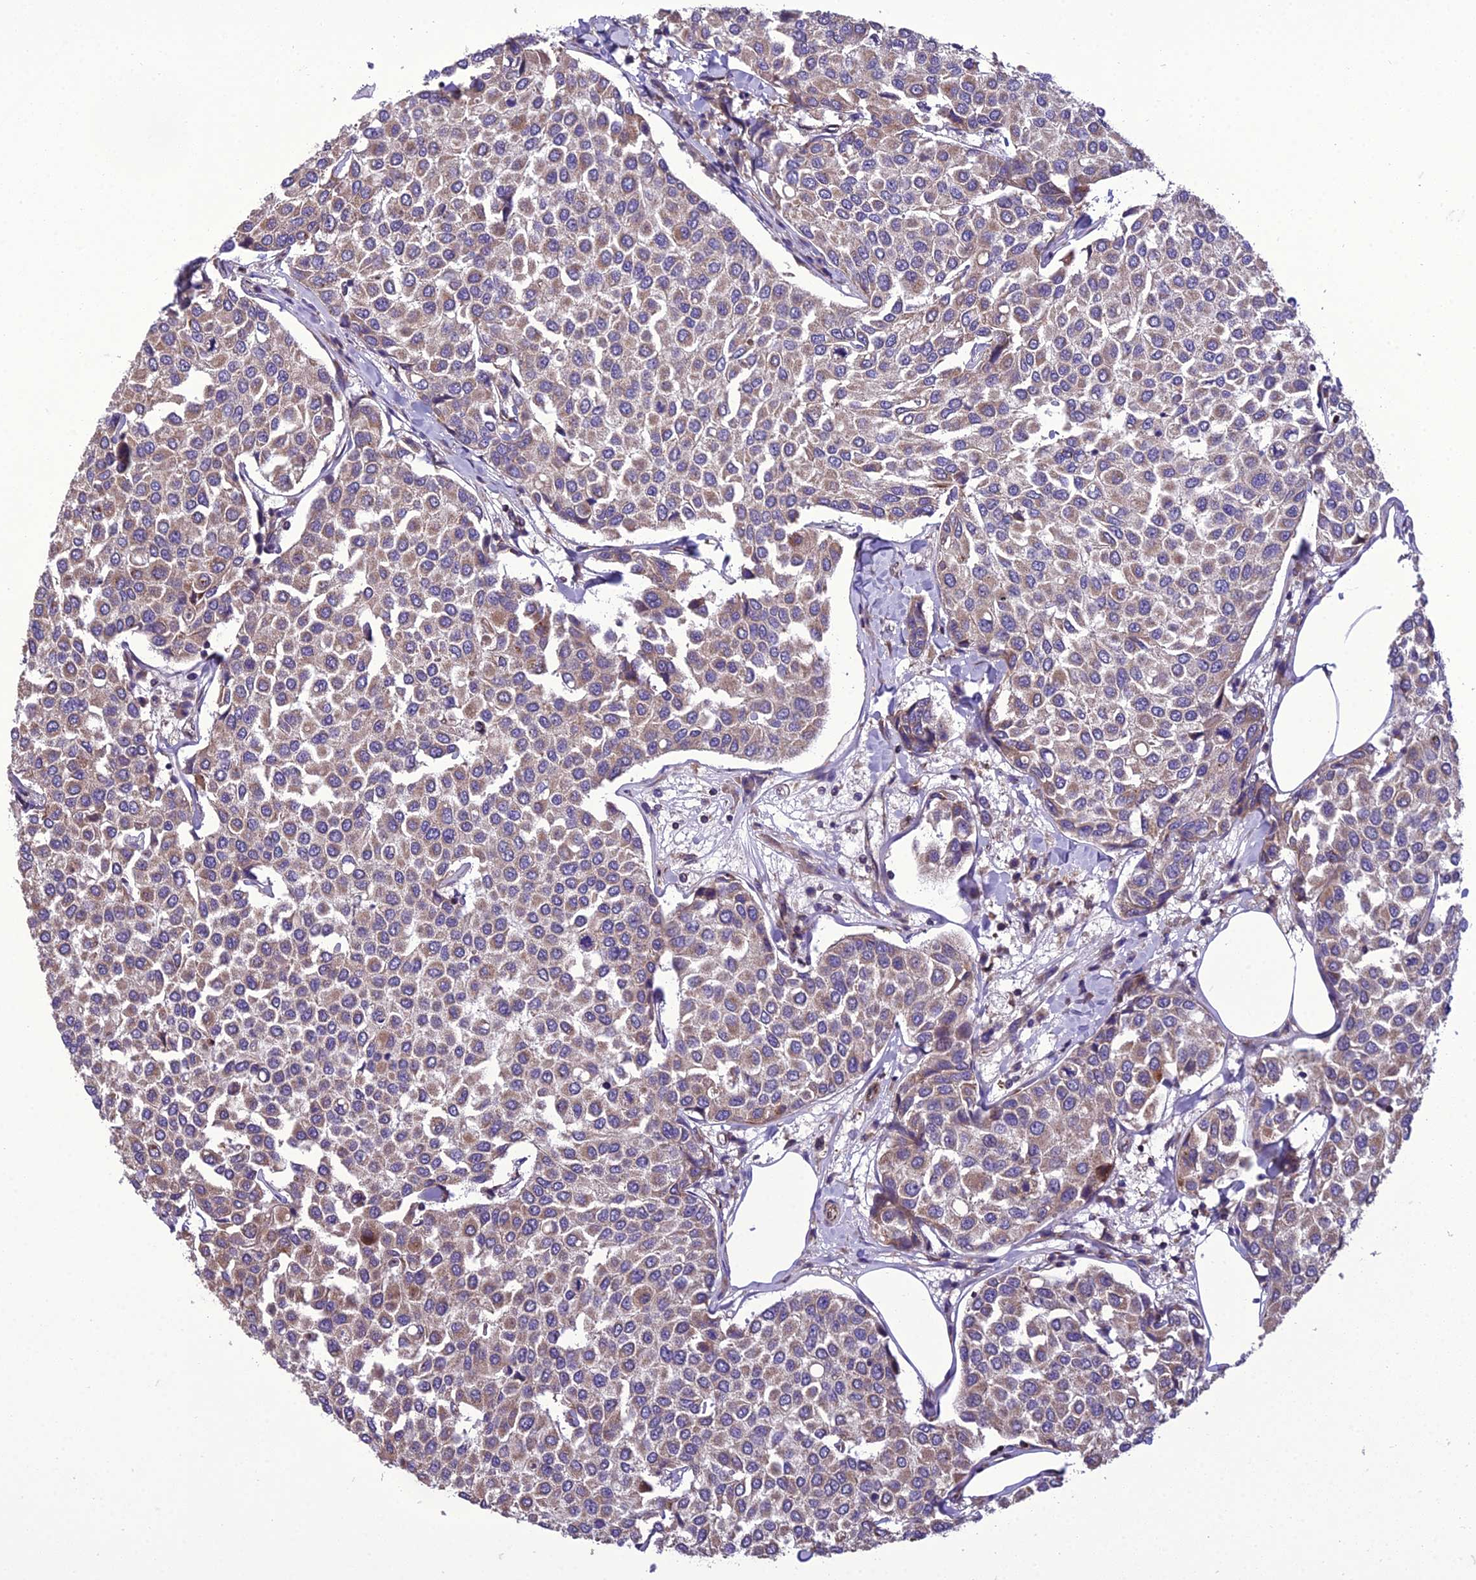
{"staining": {"intensity": "weak", "quantity": ">75%", "location": "cytoplasmic/membranous"}, "tissue": "breast cancer", "cell_type": "Tumor cells", "image_type": "cancer", "snomed": [{"axis": "morphology", "description": "Duct carcinoma"}, {"axis": "topography", "description": "Breast"}], "caption": "A photomicrograph of breast invasive ductal carcinoma stained for a protein displays weak cytoplasmic/membranous brown staining in tumor cells.", "gene": "GIMAP1", "patient": {"sex": "female", "age": 55}}